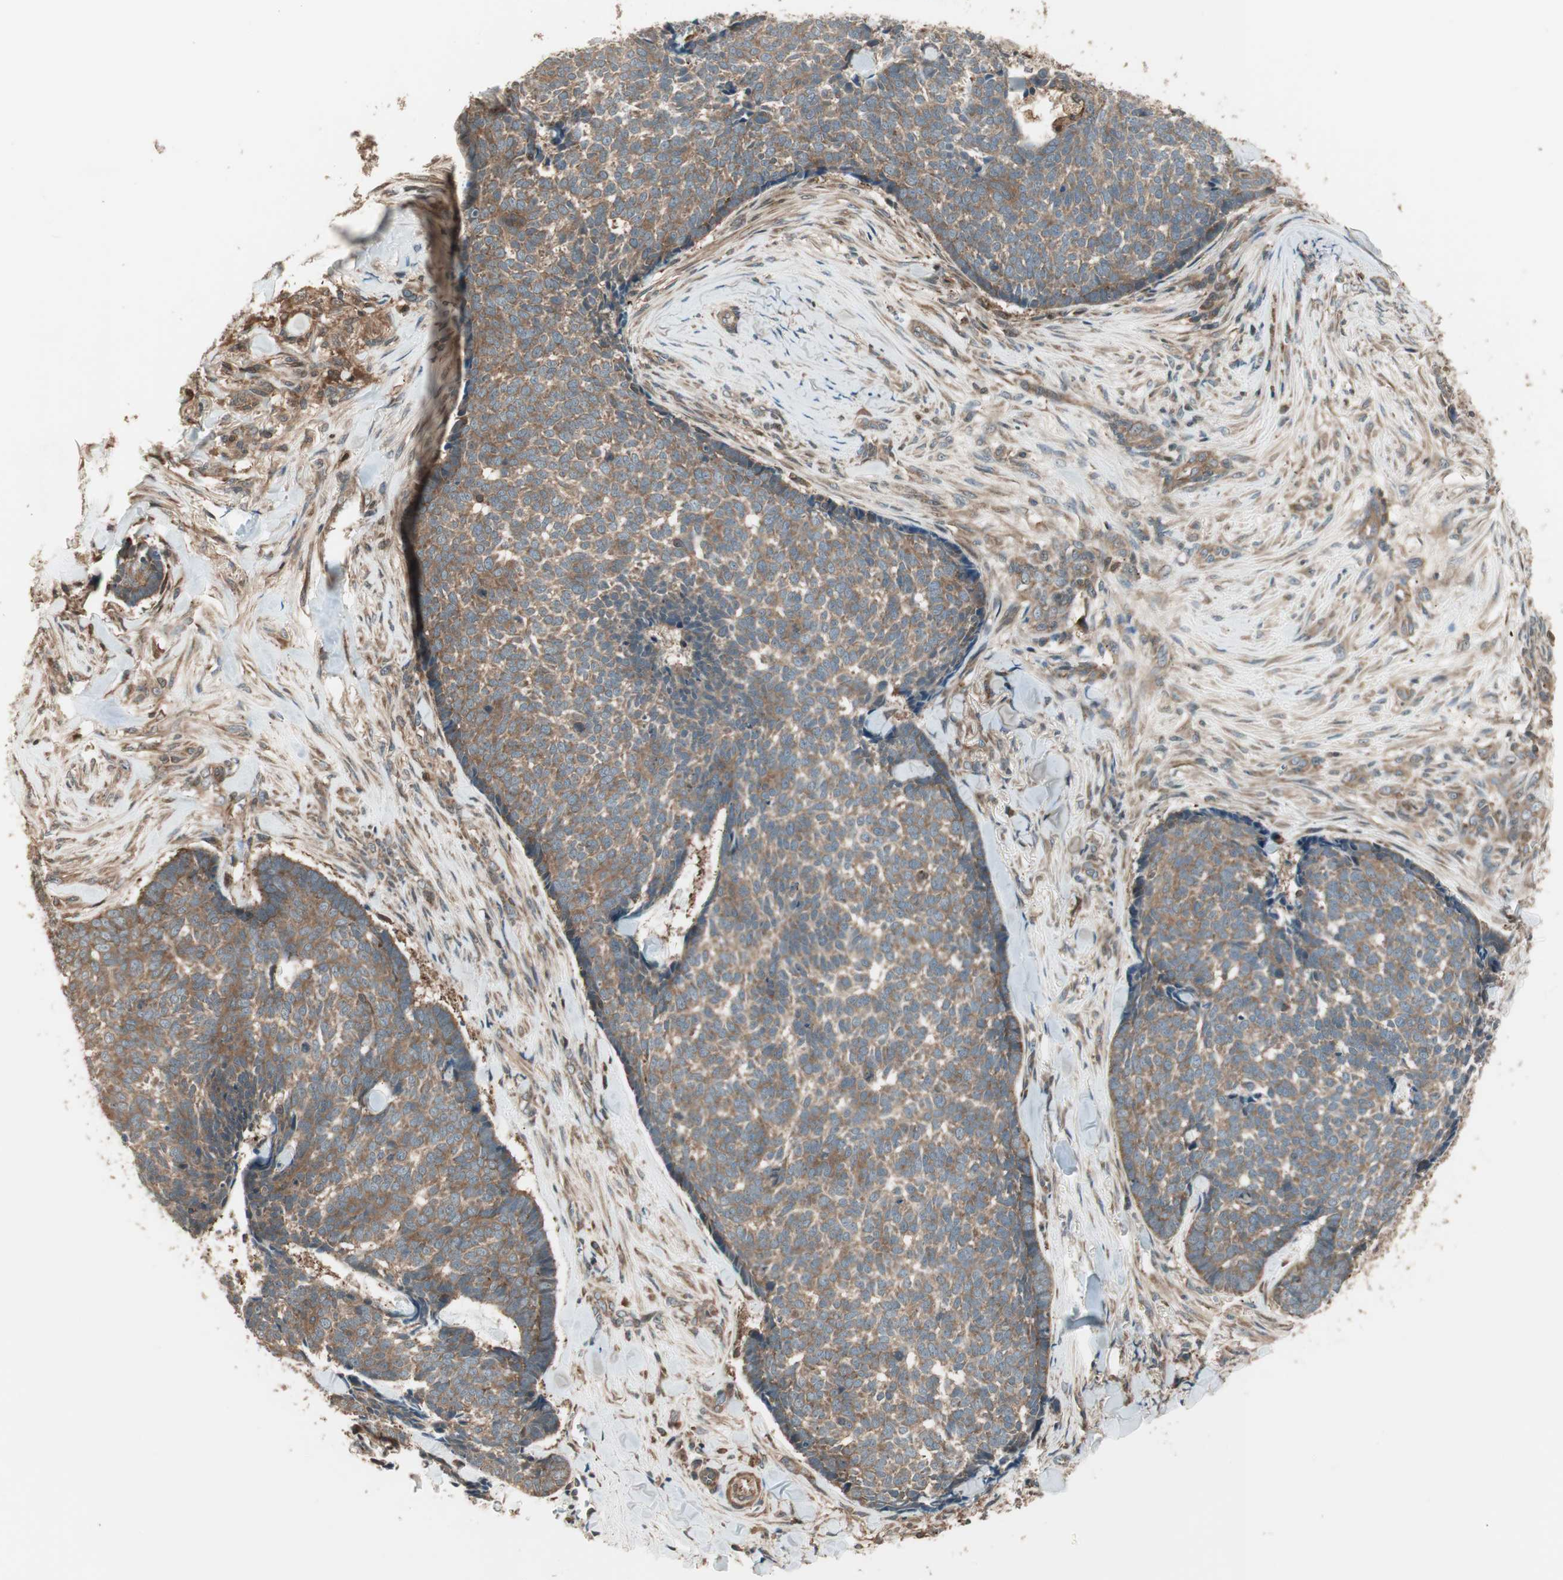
{"staining": {"intensity": "moderate", "quantity": ">75%", "location": "cytoplasmic/membranous"}, "tissue": "skin cancer", "cell_type": "Tumor cells", "image_type": "cancer", "snomed": [{"axis": "morphology", "description": "Basal cell carcinoma"}, {"axis": "topography", "description": "Skin"}], "caption": "The micrograph shows a brown stain indicating the presence of a protein in the cytoplasmic/membranous of tumor cells in skin basal cell carcinoma.", "gene": "CNOT4", "patient": {"sex": "male", "age": 84}}